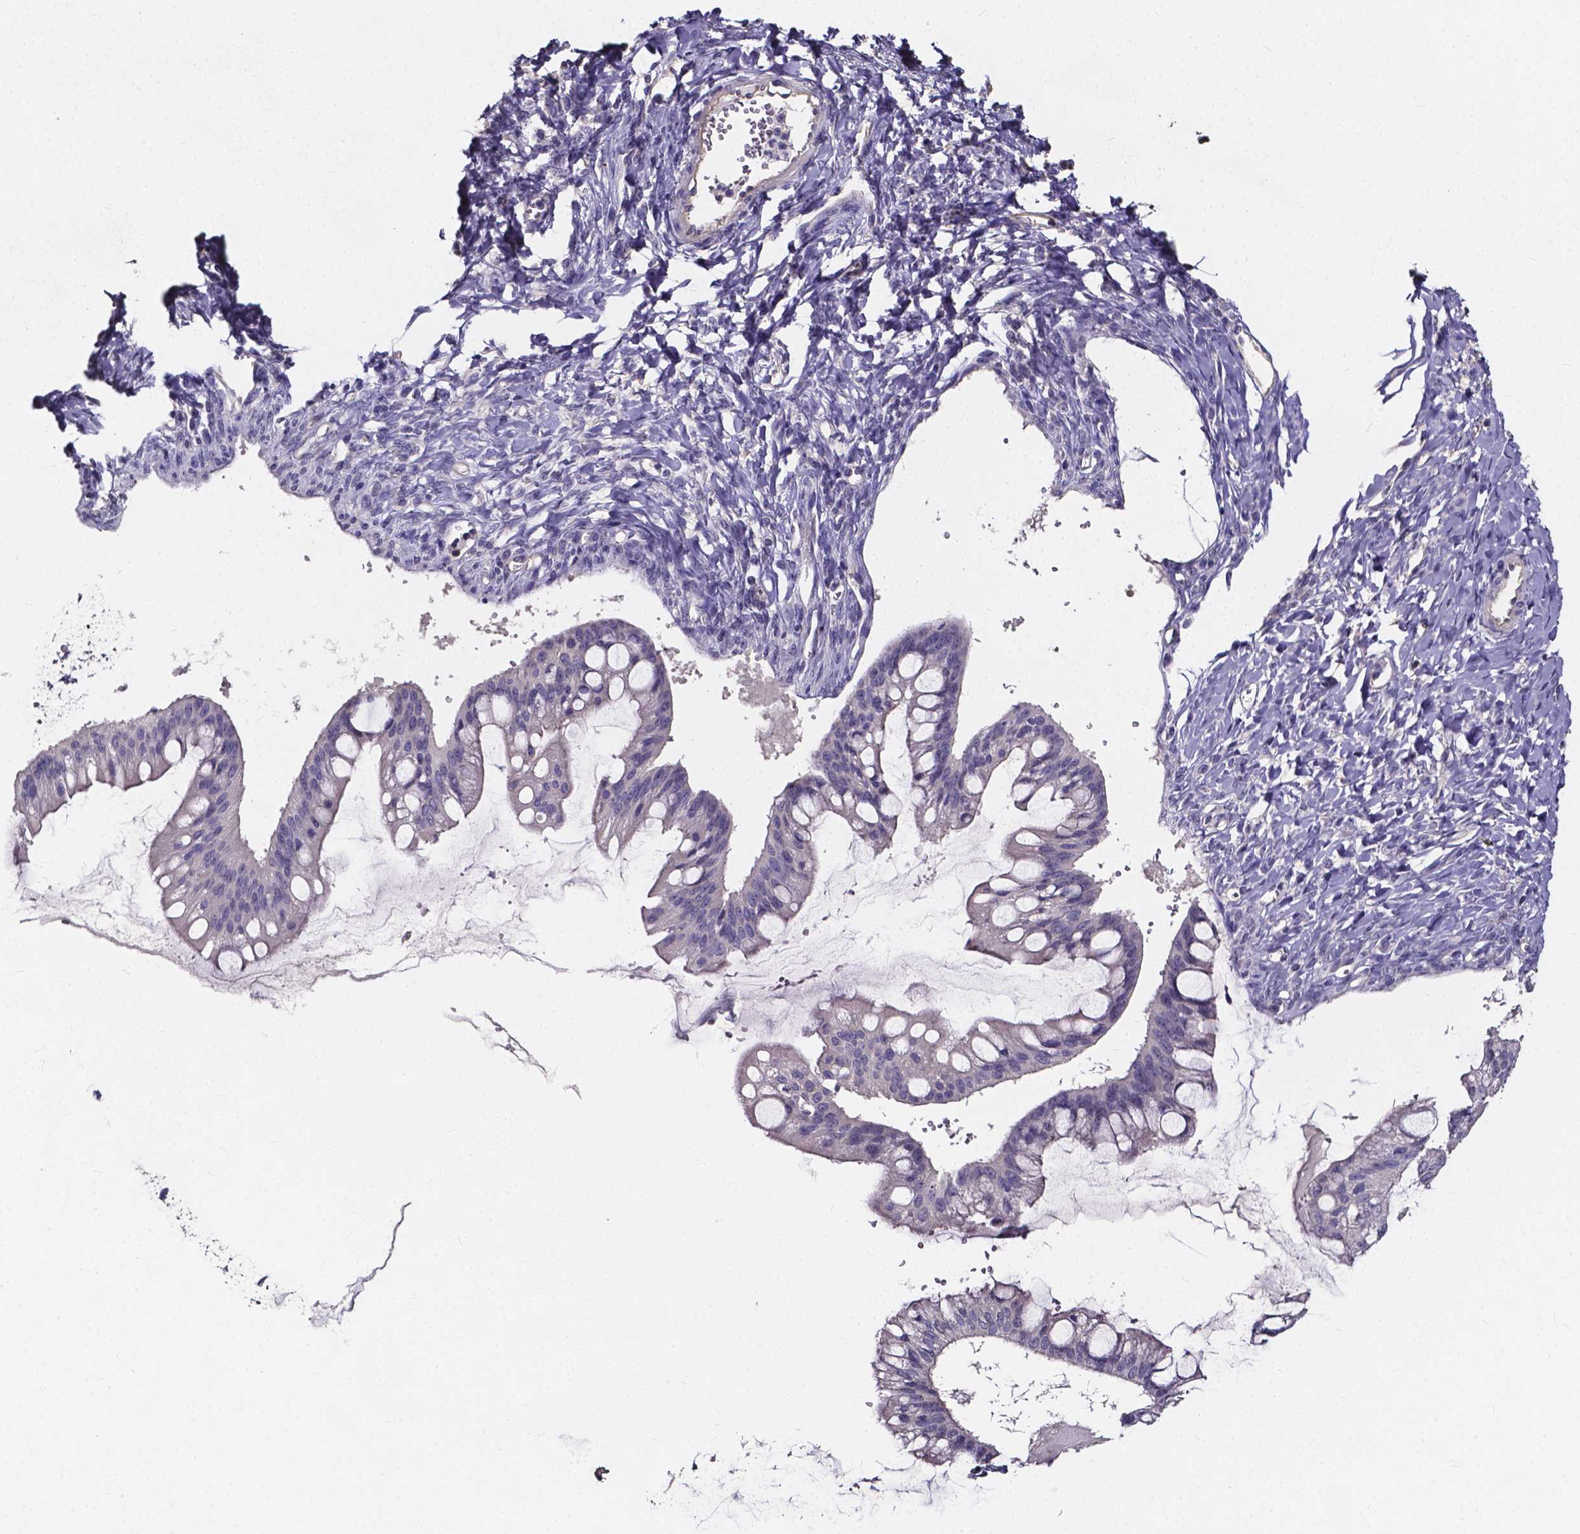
{"staining": {"intensity": "negative", "quantity": "none", "location": "none"}, "tissue": "ovarian cancer", "cell_type": "Tumor cells", "image_type": "cancer", "snomed": [{"axis": "morphology", "description": "Cystadenocarcinoma, mucinous, NOS"}, {"axis": "topography", "description": "Ovary"}], "caption": "An immunohistochemistry (IHC) image of ovarian mucinous cystadenocarcinoma is shown. There is no staining in tumor cells of ovarian mucinous cystadenocarcinoma.", "gene": "THEMIS", "patient": {"sex": "female", "age": 73}}